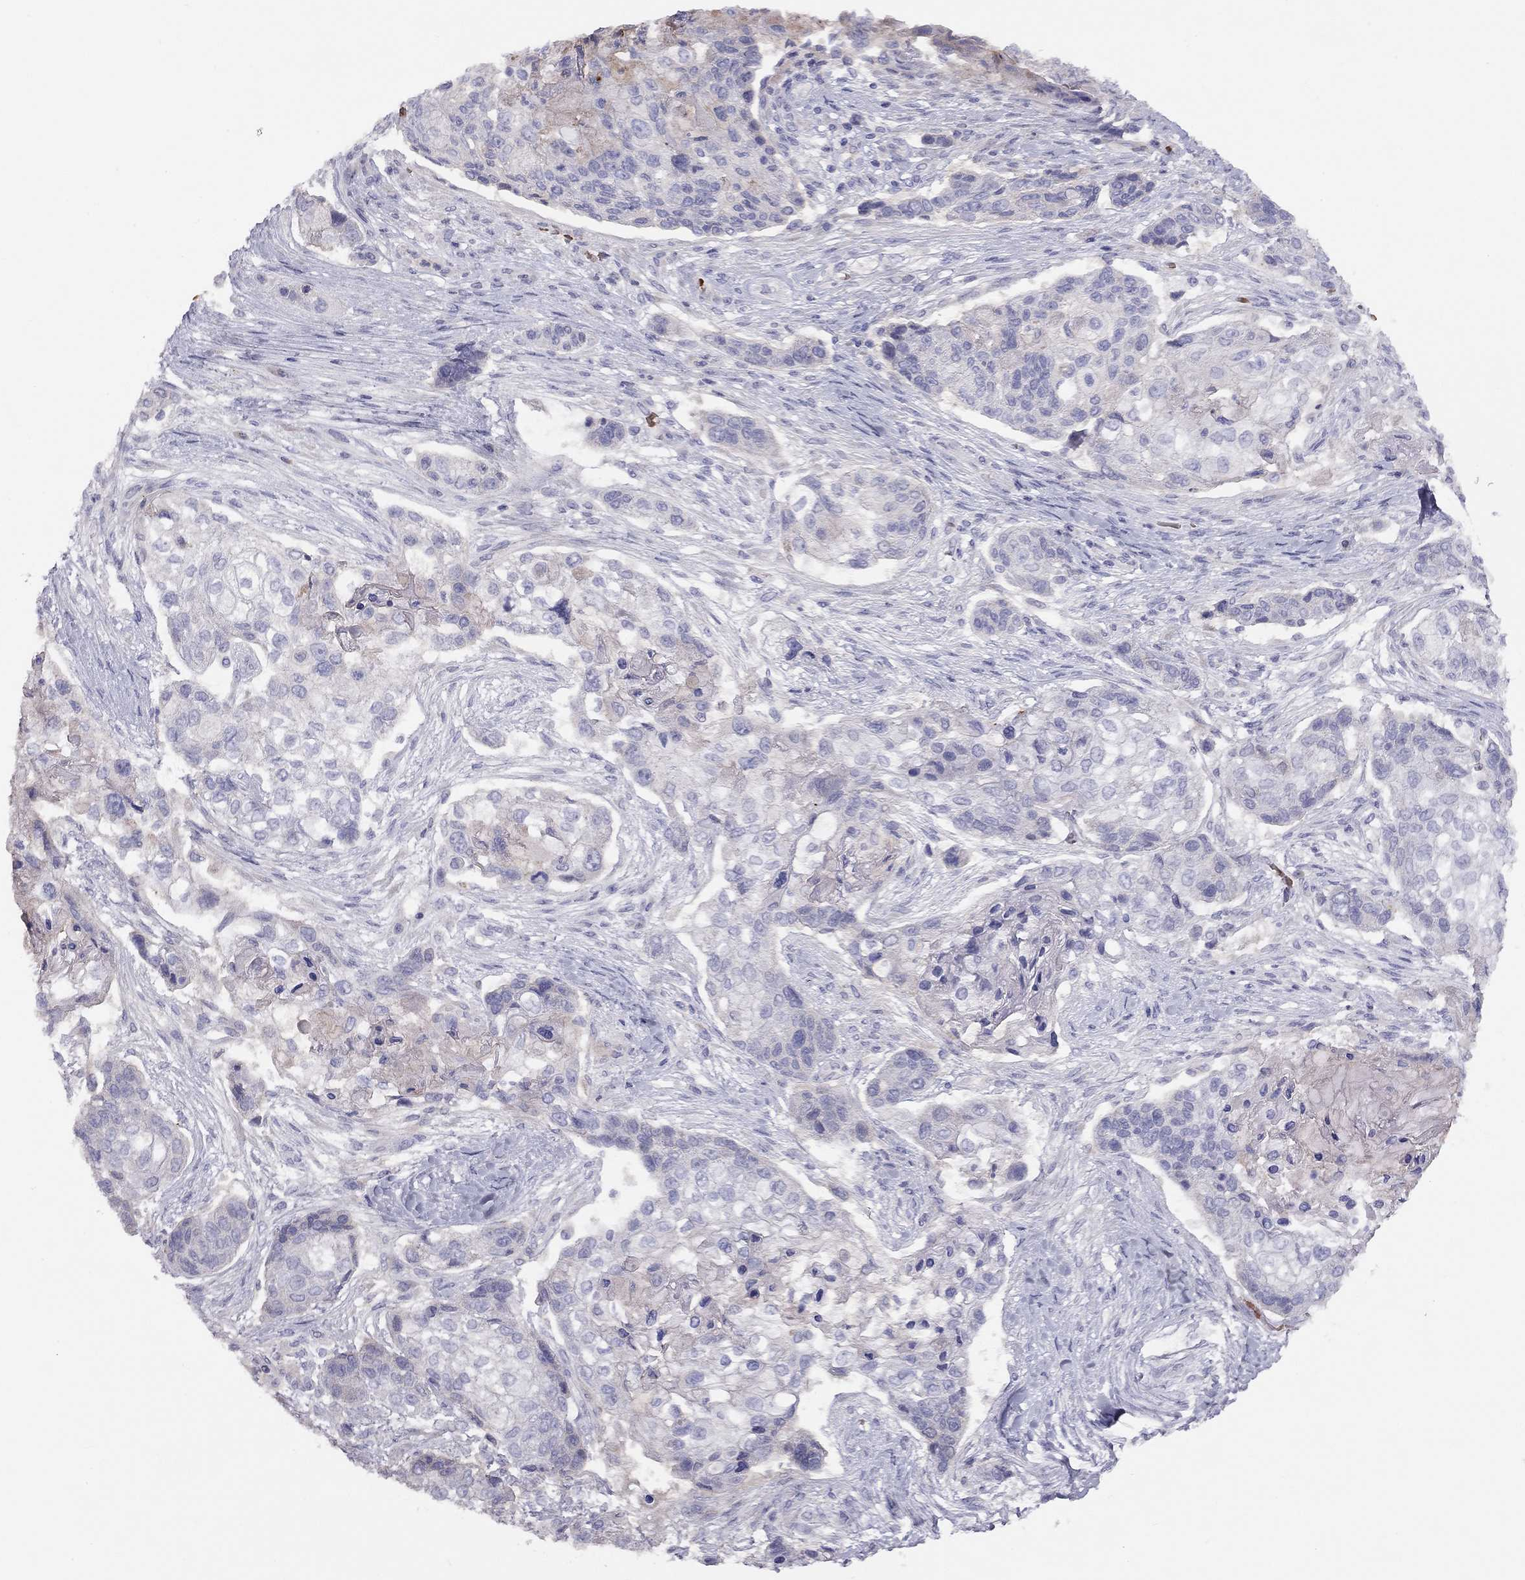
{"staining": {"intensity": "negative", "quantity": "none", "location": "none"}, "tissue": "lung cancer", "cell_type": "Tumor cells", "image_type": "cancer", "snomed": [{"axis": "morphology", "description": "Squamous cell carcinoma, NOS"}, {"axis": "topography", "description": "Lung"}], "caption": "Immunohistochemical staining of human lung cancer (squamous cell carcinoma) reveals no significant staining in tumor cells. Brightfield microscopy of immunohistochemistry stained with DAB (brown) and hematoxylin (blue), captured at high magnification.", "gene": "RHD", "patient": {"sex": "male", "age": 69}}